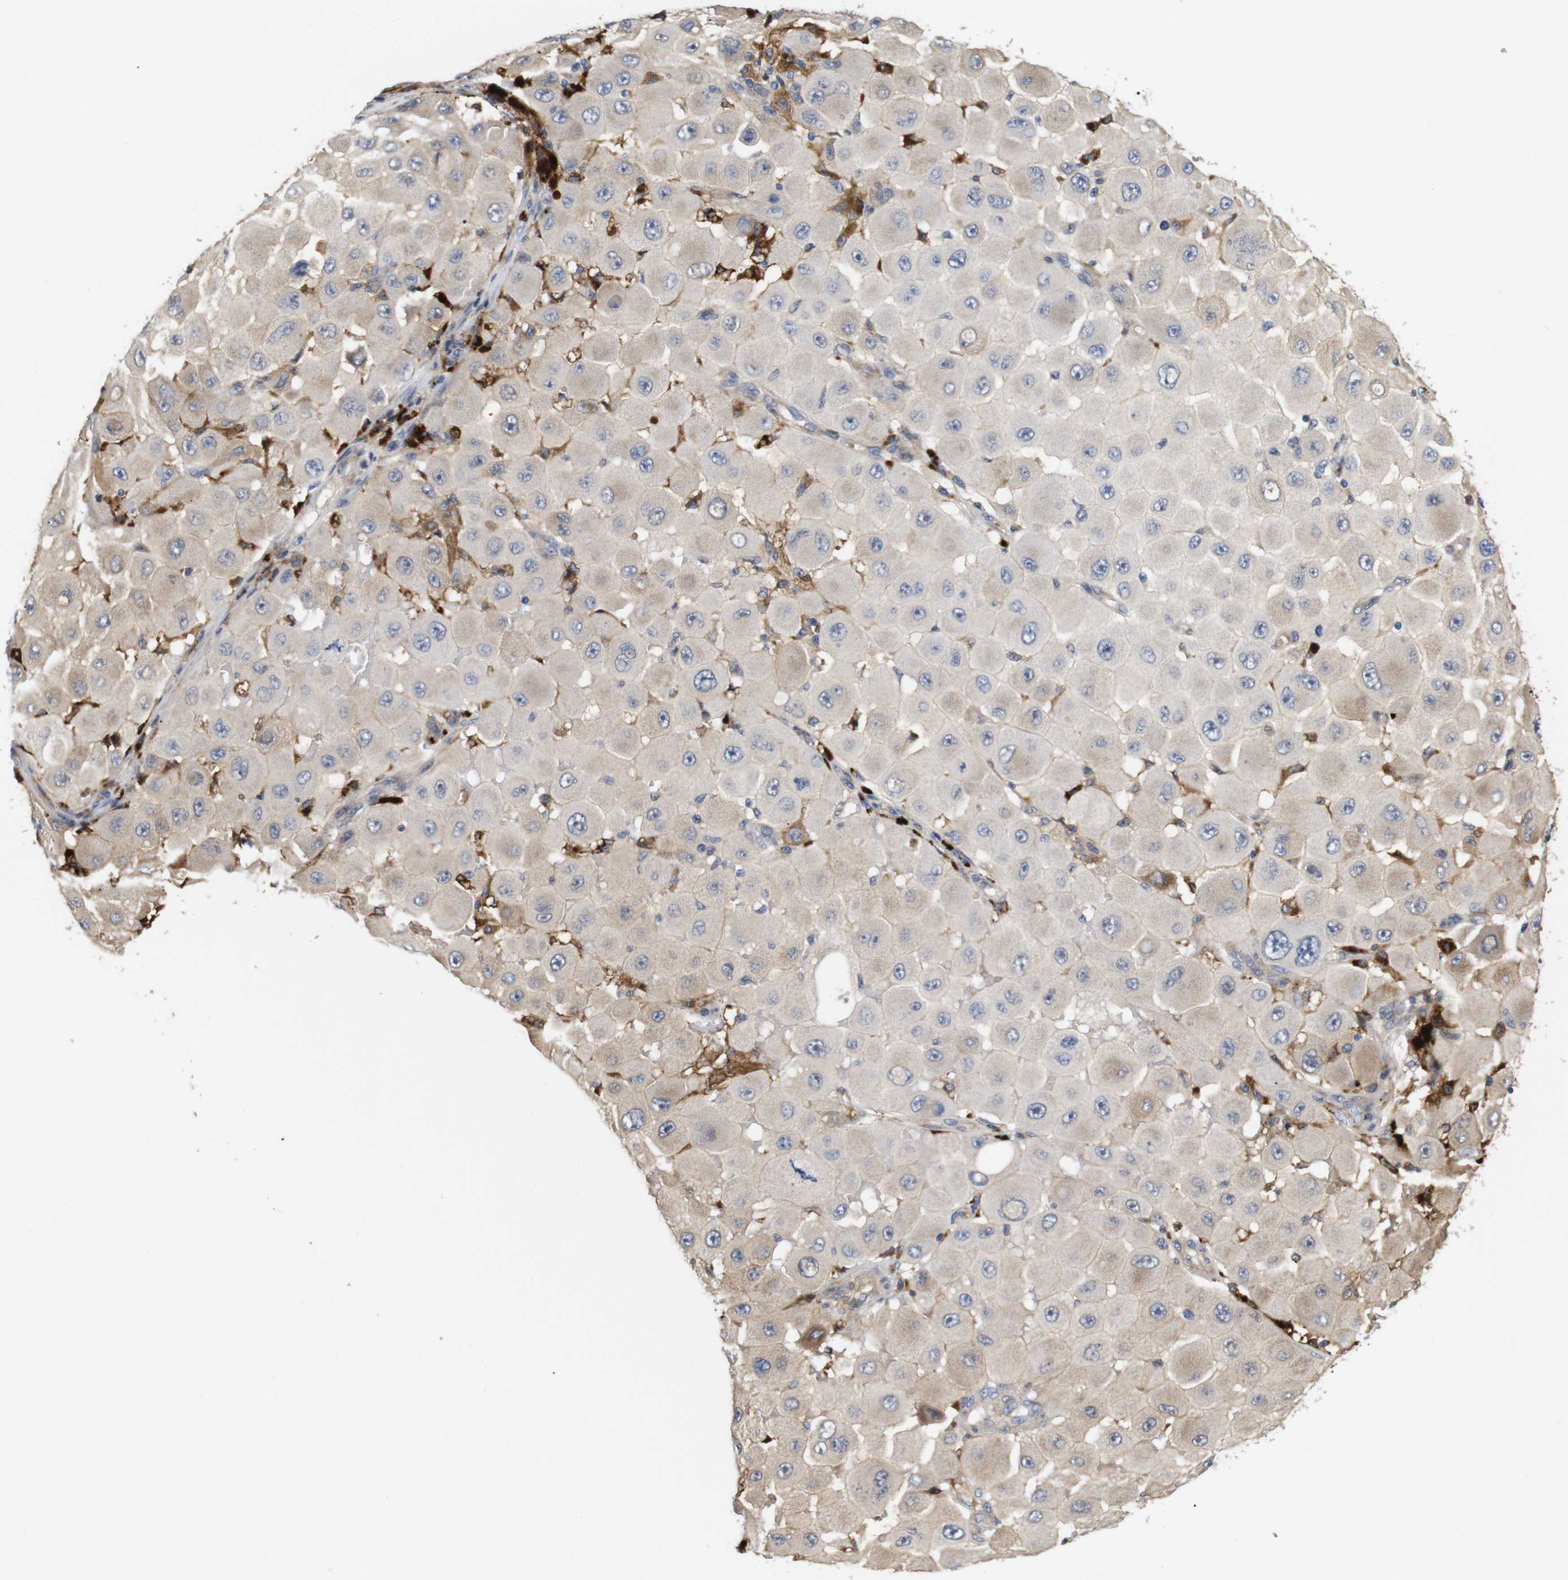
{"staining": {"intensity": "negative", "quantity": "none", "location": "none"}, "tissue": "melanoma", "cell_type": "Tumor cells", "image_type": "cancer", "snomed": [{"axis": "morphology", "description": "Malignant melanoma, NOS"}, {"axis": "topography", "description": "Skin"}], "caption": "High magnification brightfield microscopy of malignant melanoma stained with DAB (3,3'-diaminobenzidine) (brown) and counterstained with hematoxylin (blue): tumor cells show no significant staining.", "gene": "SPRY3", "patient": {"sex": "female", "age": 81}}